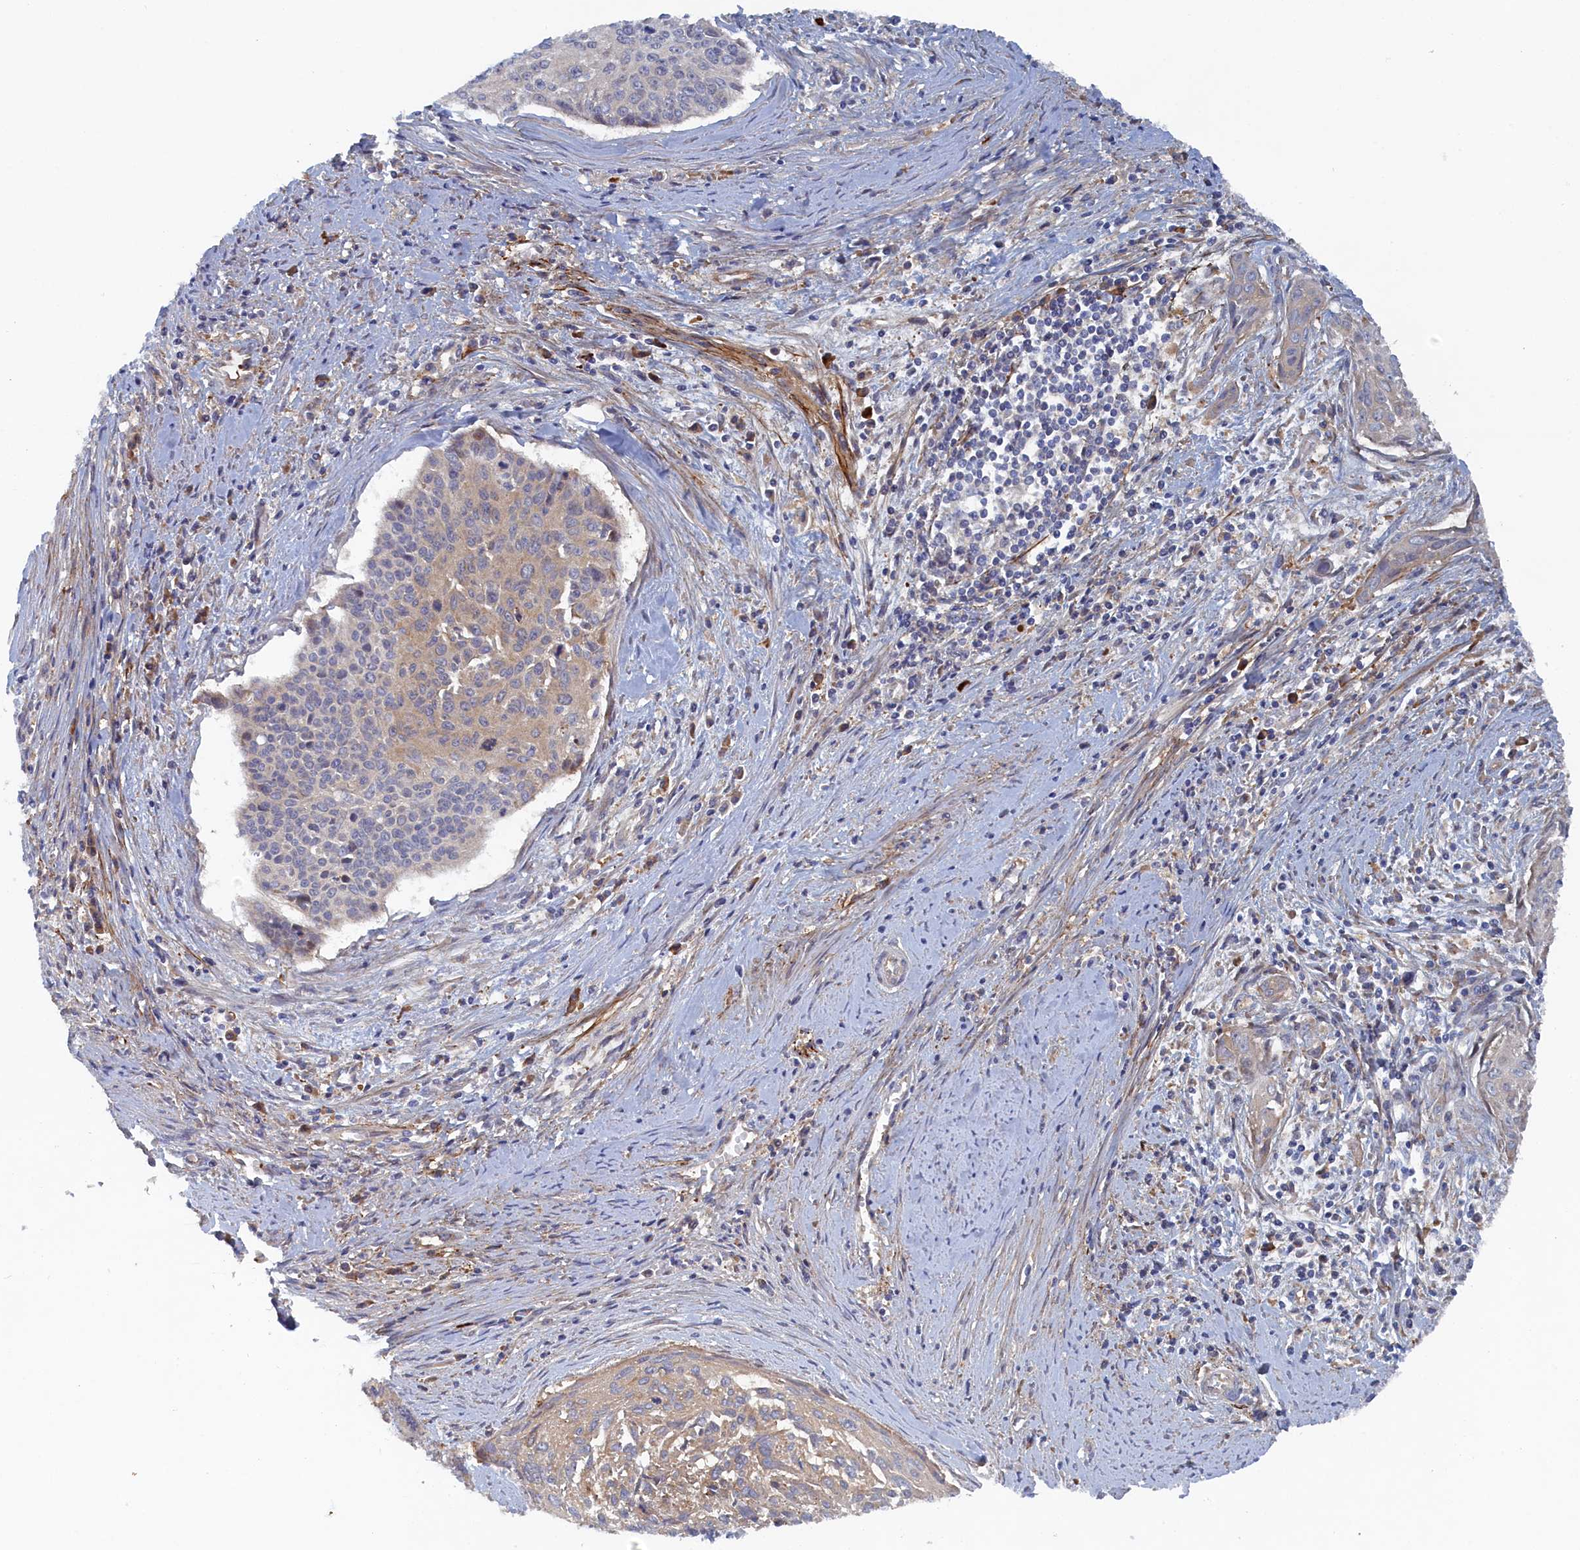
{"staining": {"intensity": "negative", "quantity": "none", "location": "none"}, "tissue": "cervical cancer", "cell_type": "Tumor cells", "image_type": "cancer", "snomed": [{"axis": "morphology", "description": "Squamous cell carcinoma, NOS"}, {"axis": "topography", "description": "Cervix"}], "caption": "IHC micrograph of neoplastic tissue: cervical cancer (squamous cell carcinoma) stained with DAB (3,3'-diaminobenzidine) demonstrates no significant protein expression in tumor cells.", "gene": "TMEM196", "patient": {"sex": "female", "age": 55}}